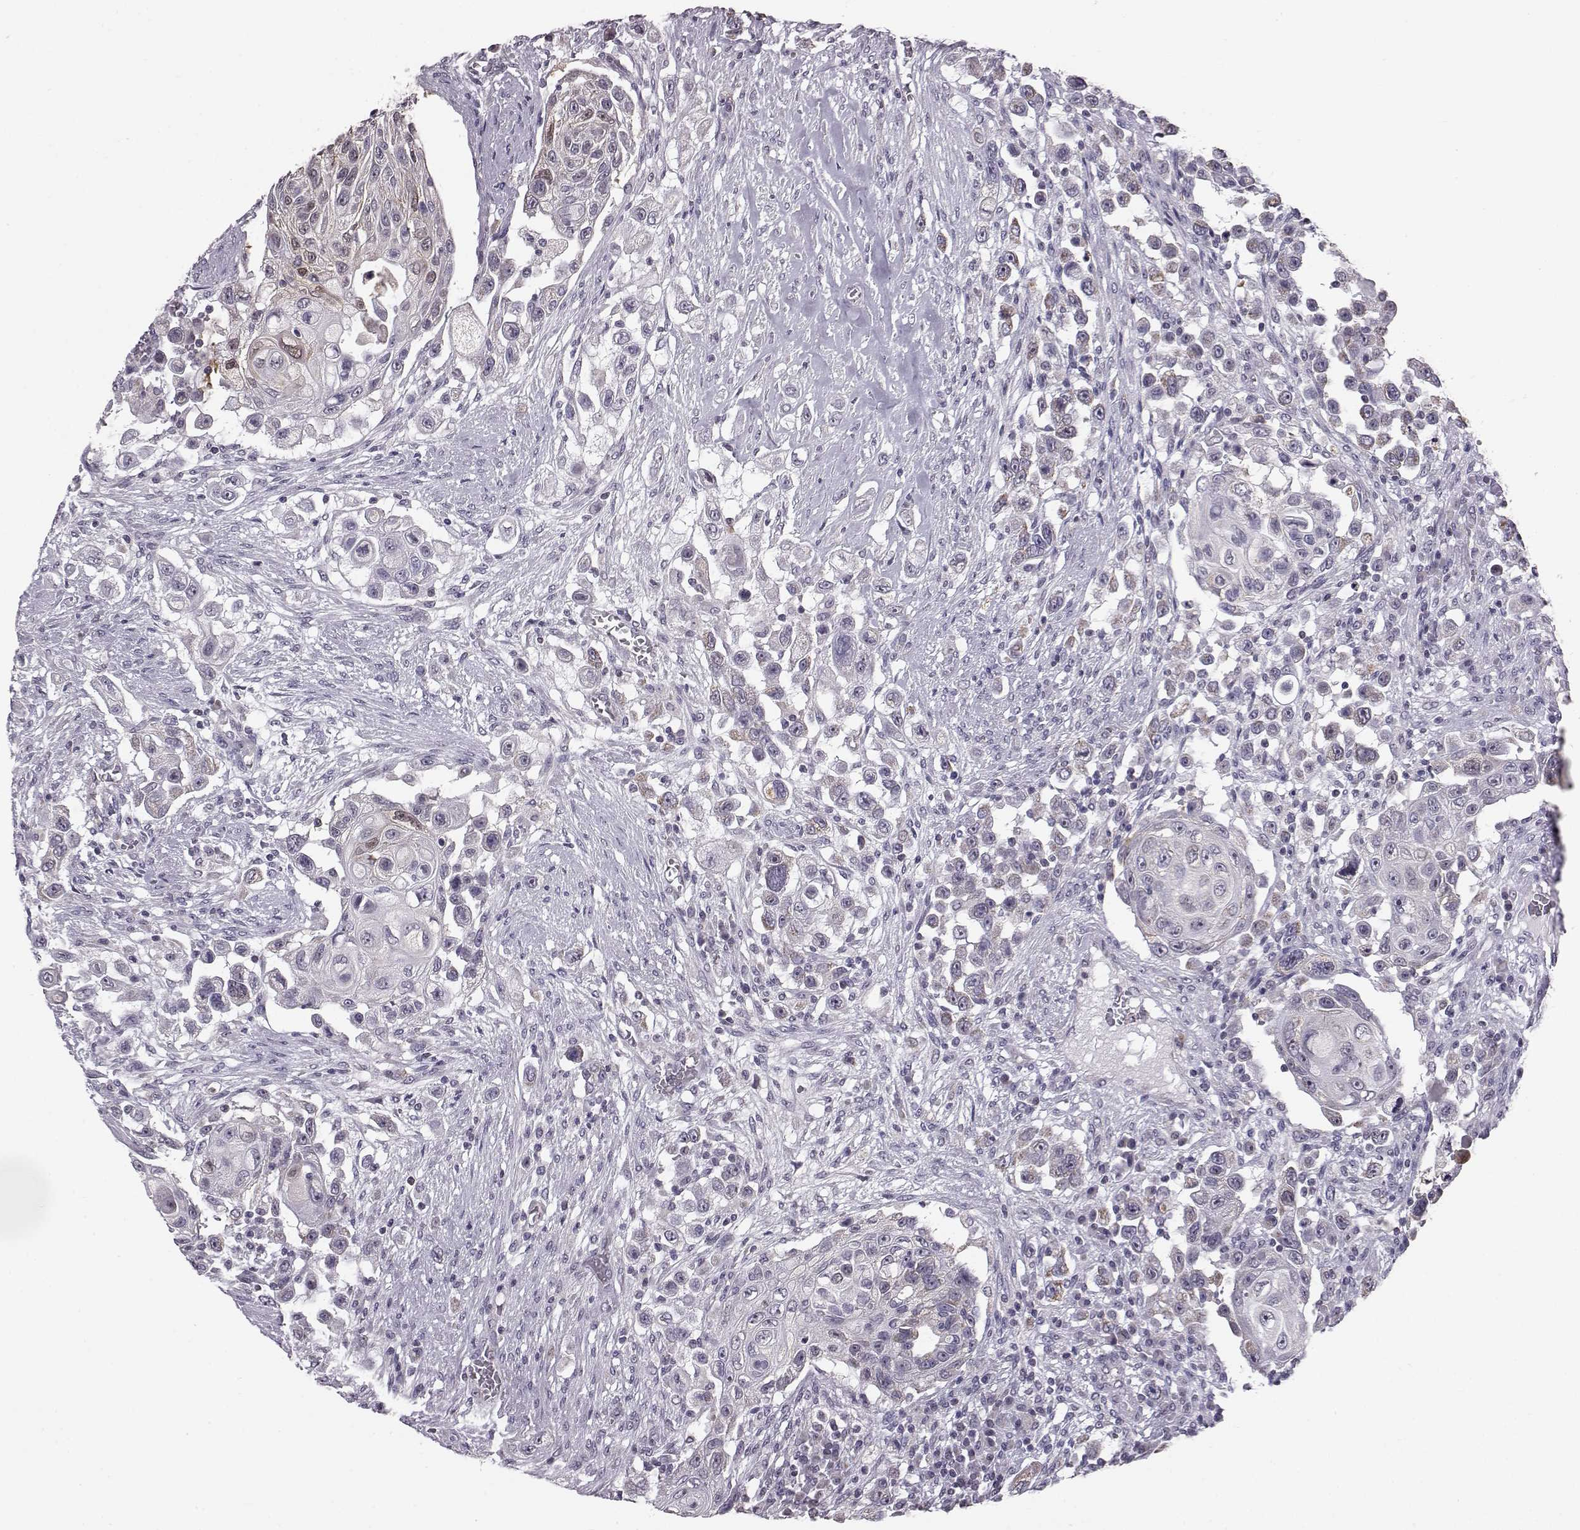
{"staining": {"intensity": "weak", "quantity": "<25%", "location": "cytoplasmic/membranous"}, "tissue": "urothelial cancer", "cell_type": "Tumor cells", "image_type": "cancer", "snomed": [{"axis": "morphology", "description": "Urothelial carcinoma, High grade"}, {"axis": "topography", "description": "Urinary bladder"}], "caption": "Urothelial carcinoma (high-grade) stained for a protein using IHC shows no expression tumor cells.", "gene": "ALDH3A1", "patient": {"sex": "female", "age": 56}}